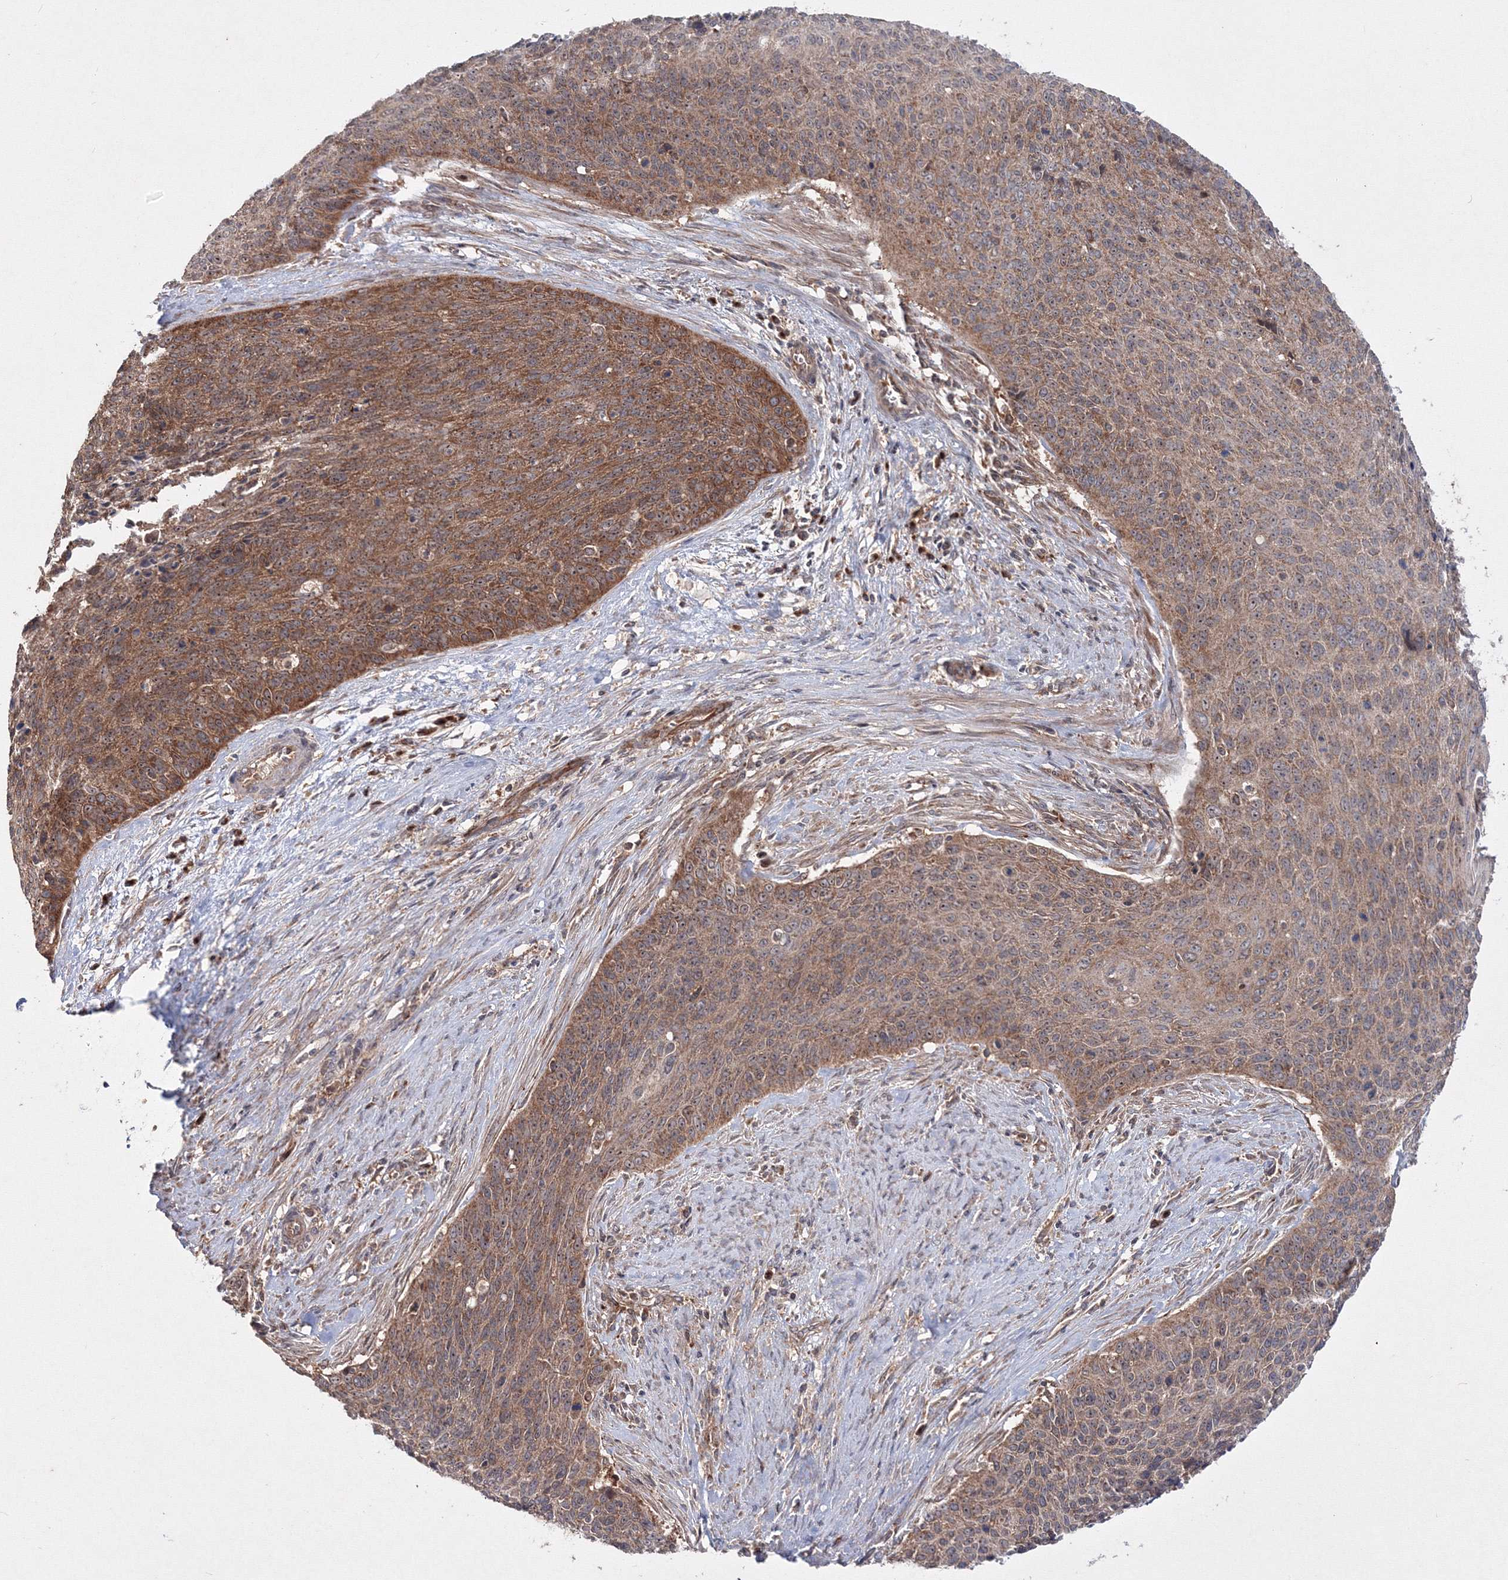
{"staining": {"intensity": "strong", "quantity": ">75%", "location": "cytoplasmic/membranous"}, "tissue": "cervical cancer", "cell_type": "Tumor cells", "image_type": "cancer", "snomed": [{"axis": "morphology", "description": "Squamous cell carcinoma, NOS"}, {"axis": "topography", "description": "Cervix"}], "caption": "Immunohistochemical staining of cervical squamous cell carcinoma displays high levels of strong cytoplasmic/membranous staining in approximately >75% of tumor cells.", "gene": "PEX13", "patient": {"sex": "female", "age": 55}}